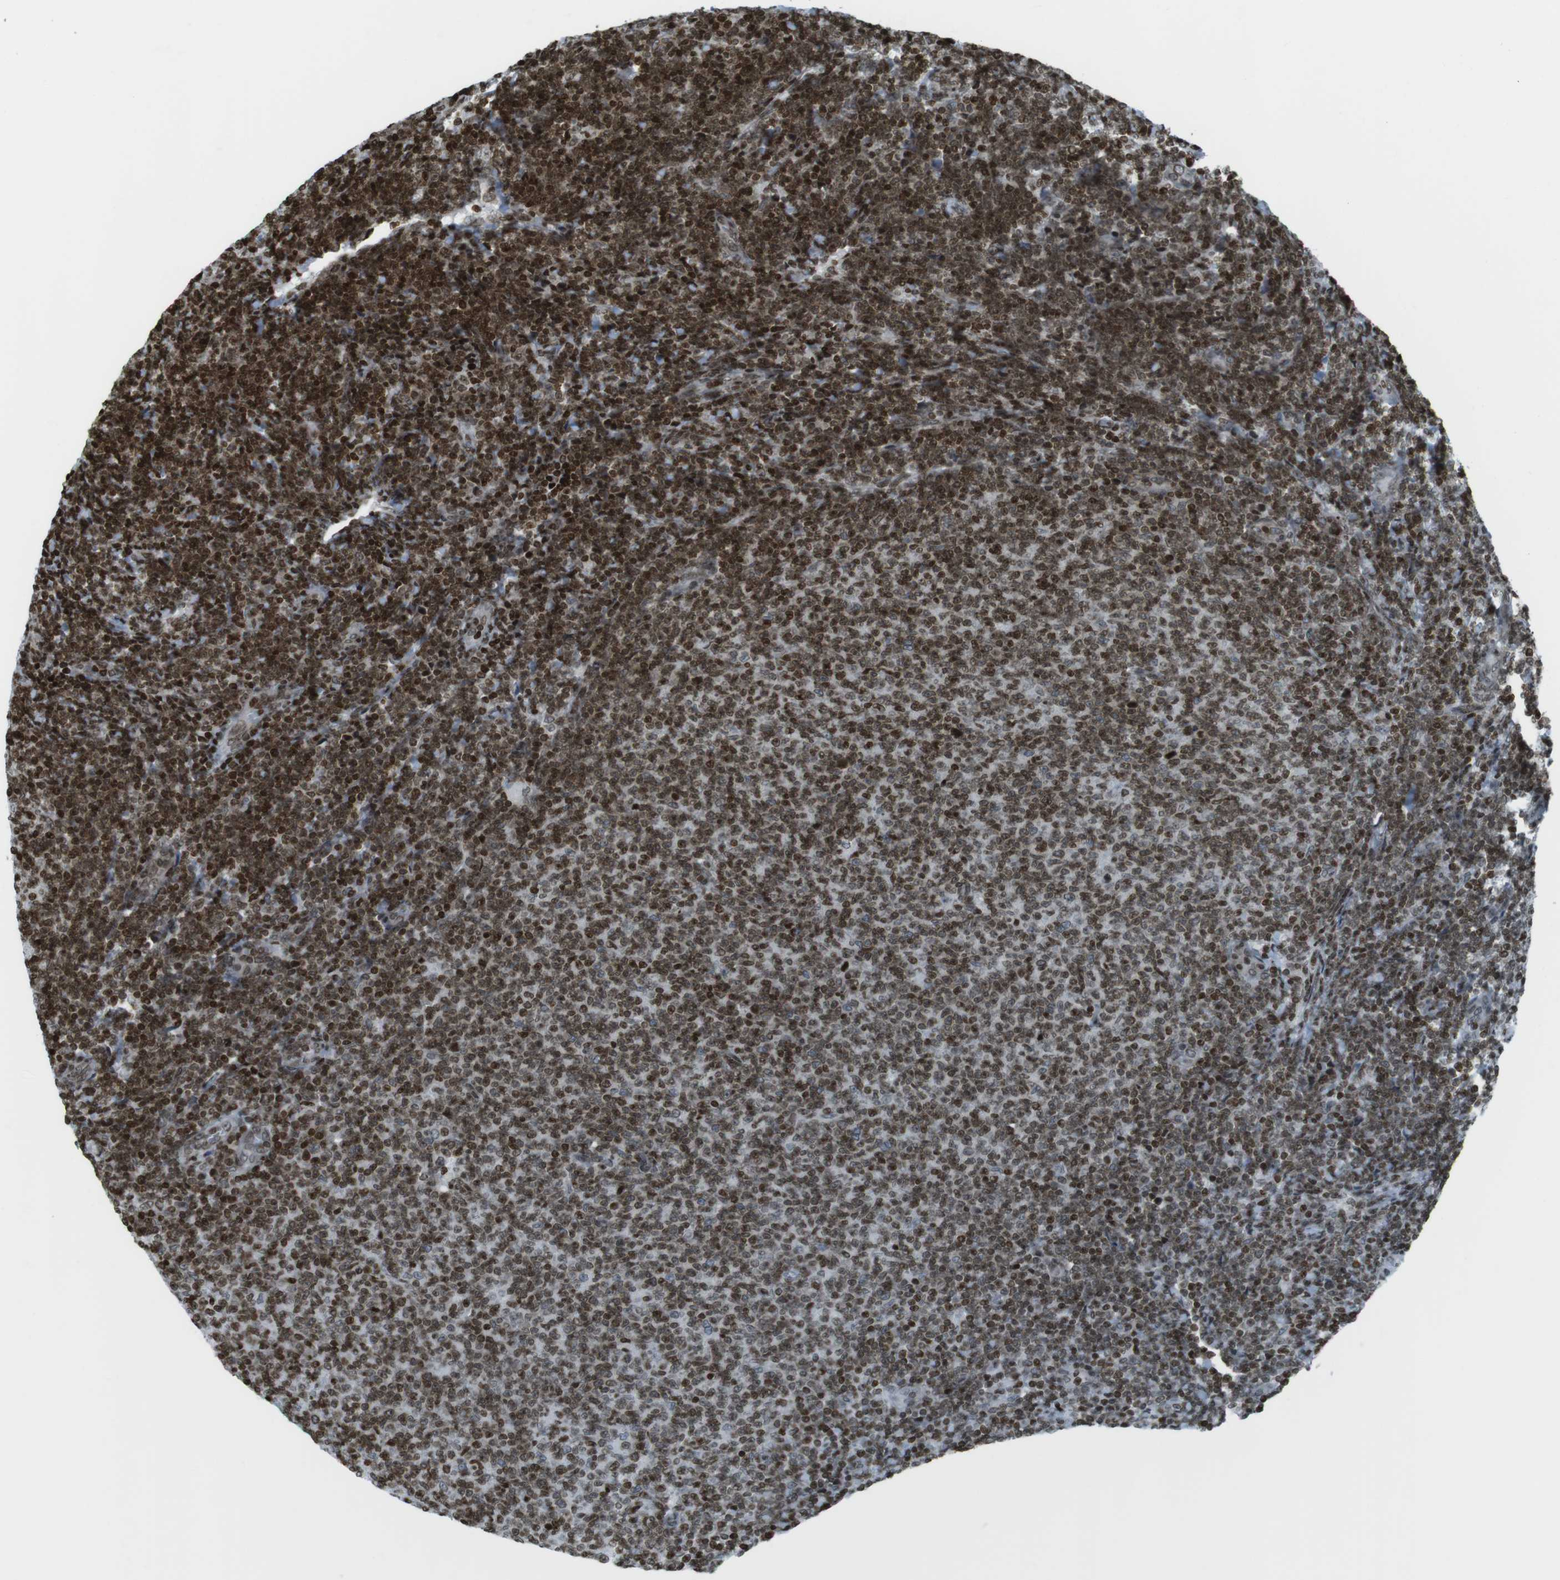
{"staining": {"intensity": "strong", "quantity": ">75%", "location": "nuclear"}, "tissue": "lymphoma", "cell_type": "Tumor cells", "image_type": "cancer", "snomed": [{"axis": "morphology", "description": "Malignant lymphoma, non-Hodgkin's type, Low grade"}, {"axis": "topography", "description": "Lymph node"}], "caption": "The micrograph shows staining of lymphoma, revealing strong nuclear protein expression (brown color) within tumor cells. The staining is performed using DAB (3,3'-diaminobenzidine) brown chromogen to label protein expression. The nuclei are counter-stained blue using hematoxylin.", "gene": "H2AC8", "patient": {"sex": "male", "age": 66}}